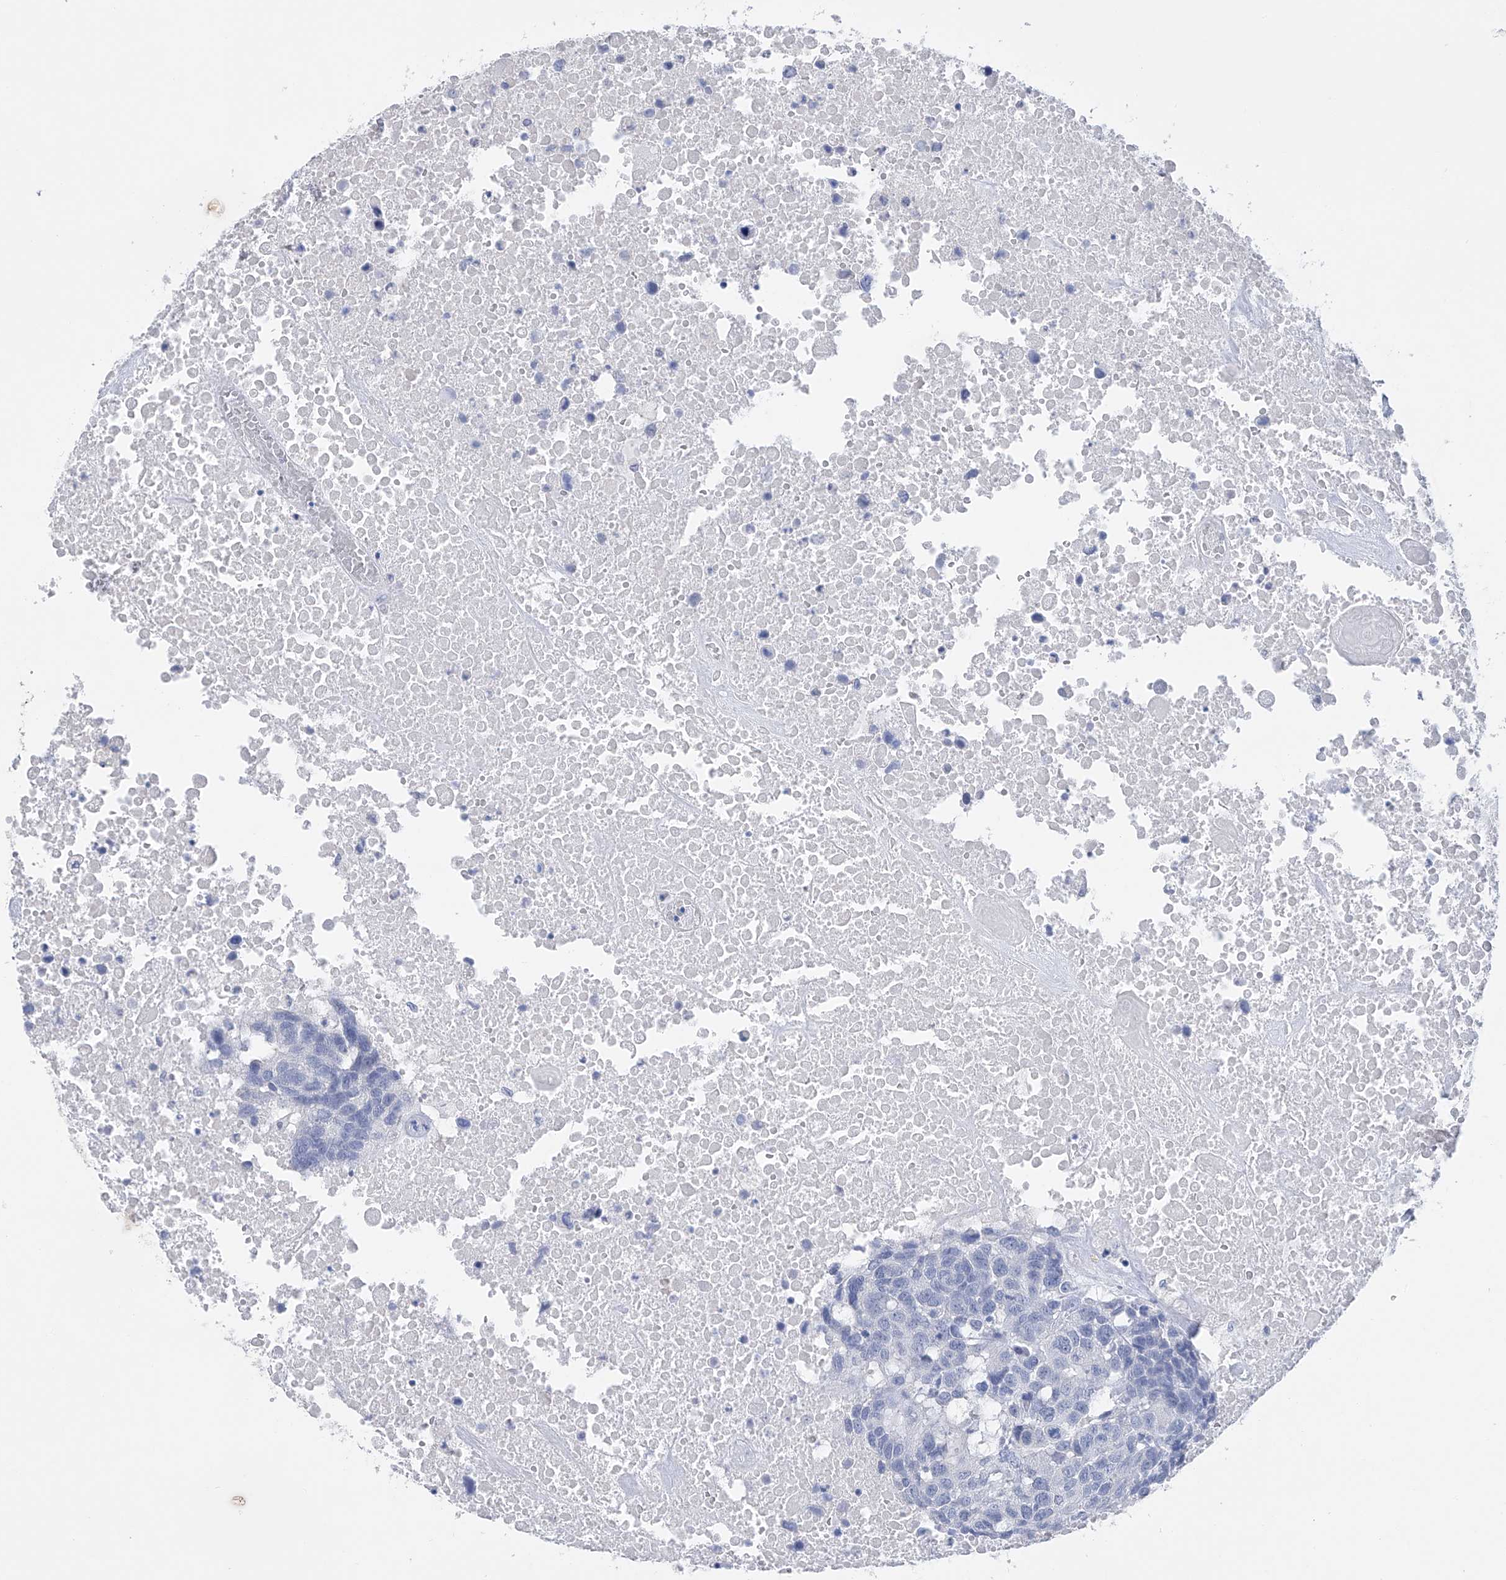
{"staining": {"intensity": "negative", "quantity": "none", "location": "none"}, "tissue": "head and neck cancer", "cell_type": "Tumor cells", "image_type": "cancer", "snomed": [{"axis": "morphology", "description": "Squamous cell carcinoma, NOS"}, {"axis": "topography", "description": "Head-Neck"}], "caption": "This is a micrograph of immunohistochemistry (IHC) staining of head and neck cancer, which shows no expression in tumor cells.", "gene": "ADRA1A", "patient": {"sex": "male", "age": 66}}